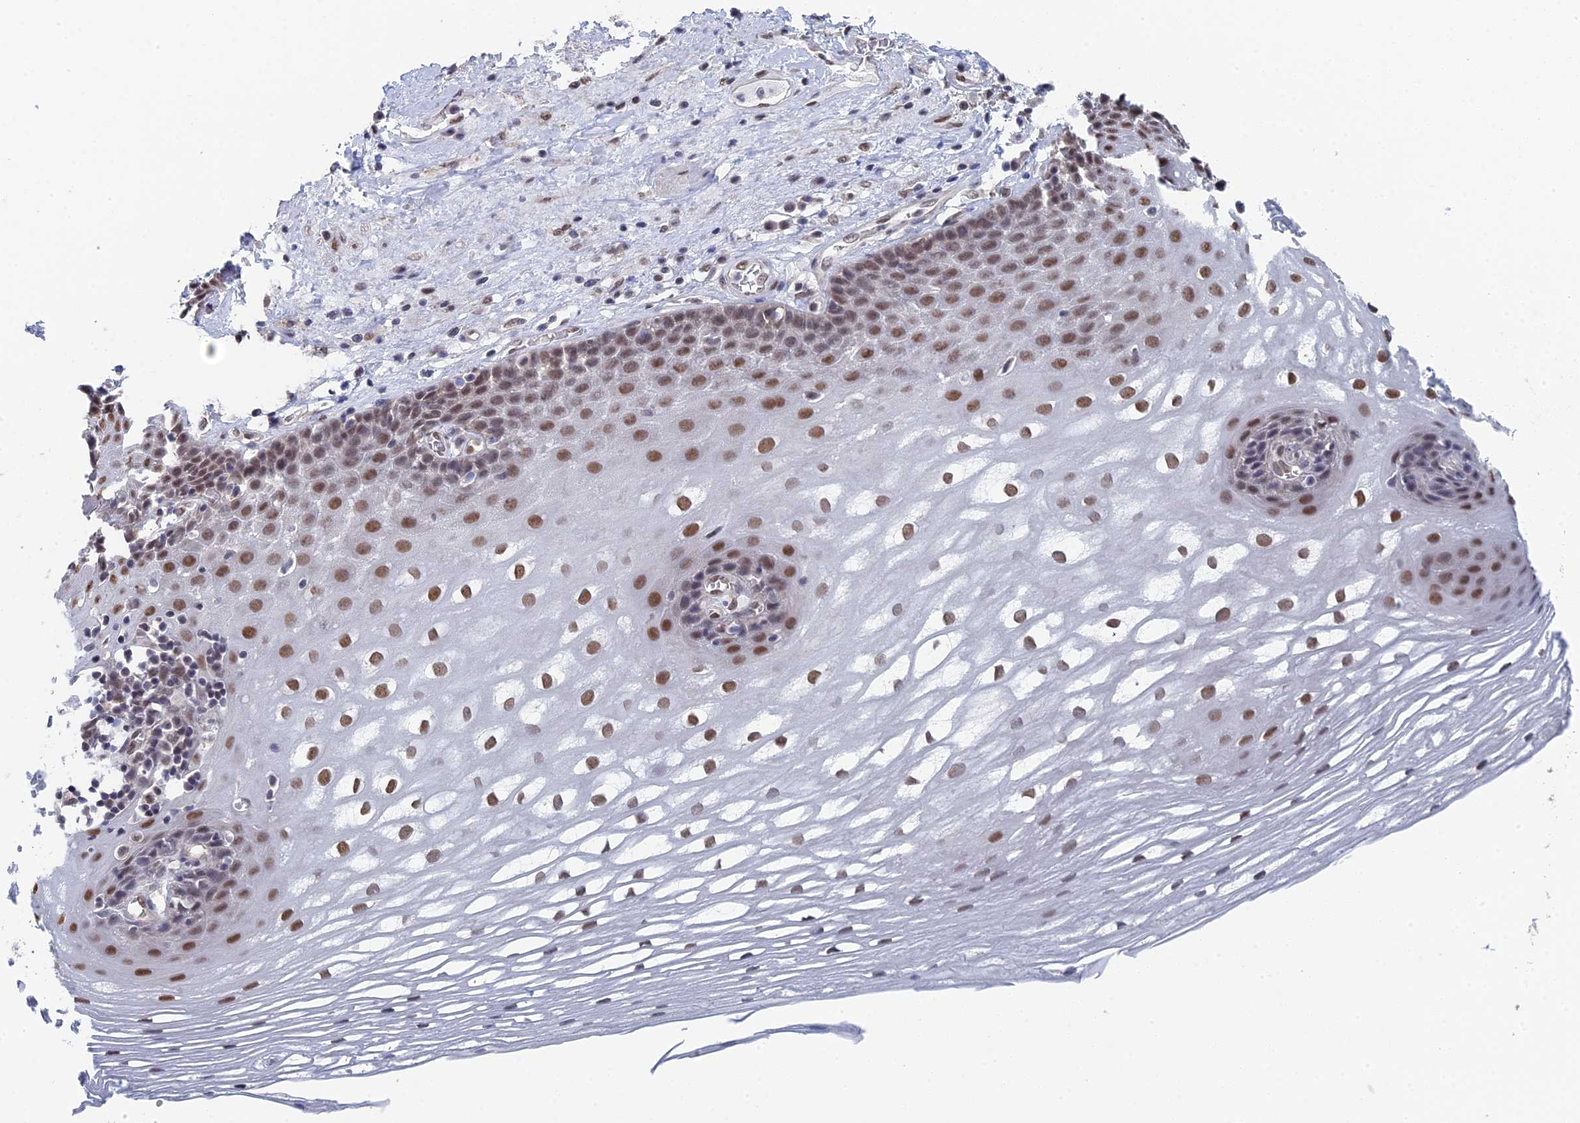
{"staining": {"intensity": "moderate", "quantity": ">75%", "location": "nuclear"}, "tissue": "esophagus", "cell_type": "Squamous epithelial cells", "image_type": "normal", "snomed": [{"axis": "morphology", "description": "Normal tissue, NOS"}, {"axis": "topography", "description": "Esophagus"}], "caption": "Brown immunohistochemical staining in normal human esophagus exhibits moderate nuclear positivity in about >75% of squamous epithelial cells.", "gene": "TSSC4", "patient": {"sex": "male", "age": 62}}